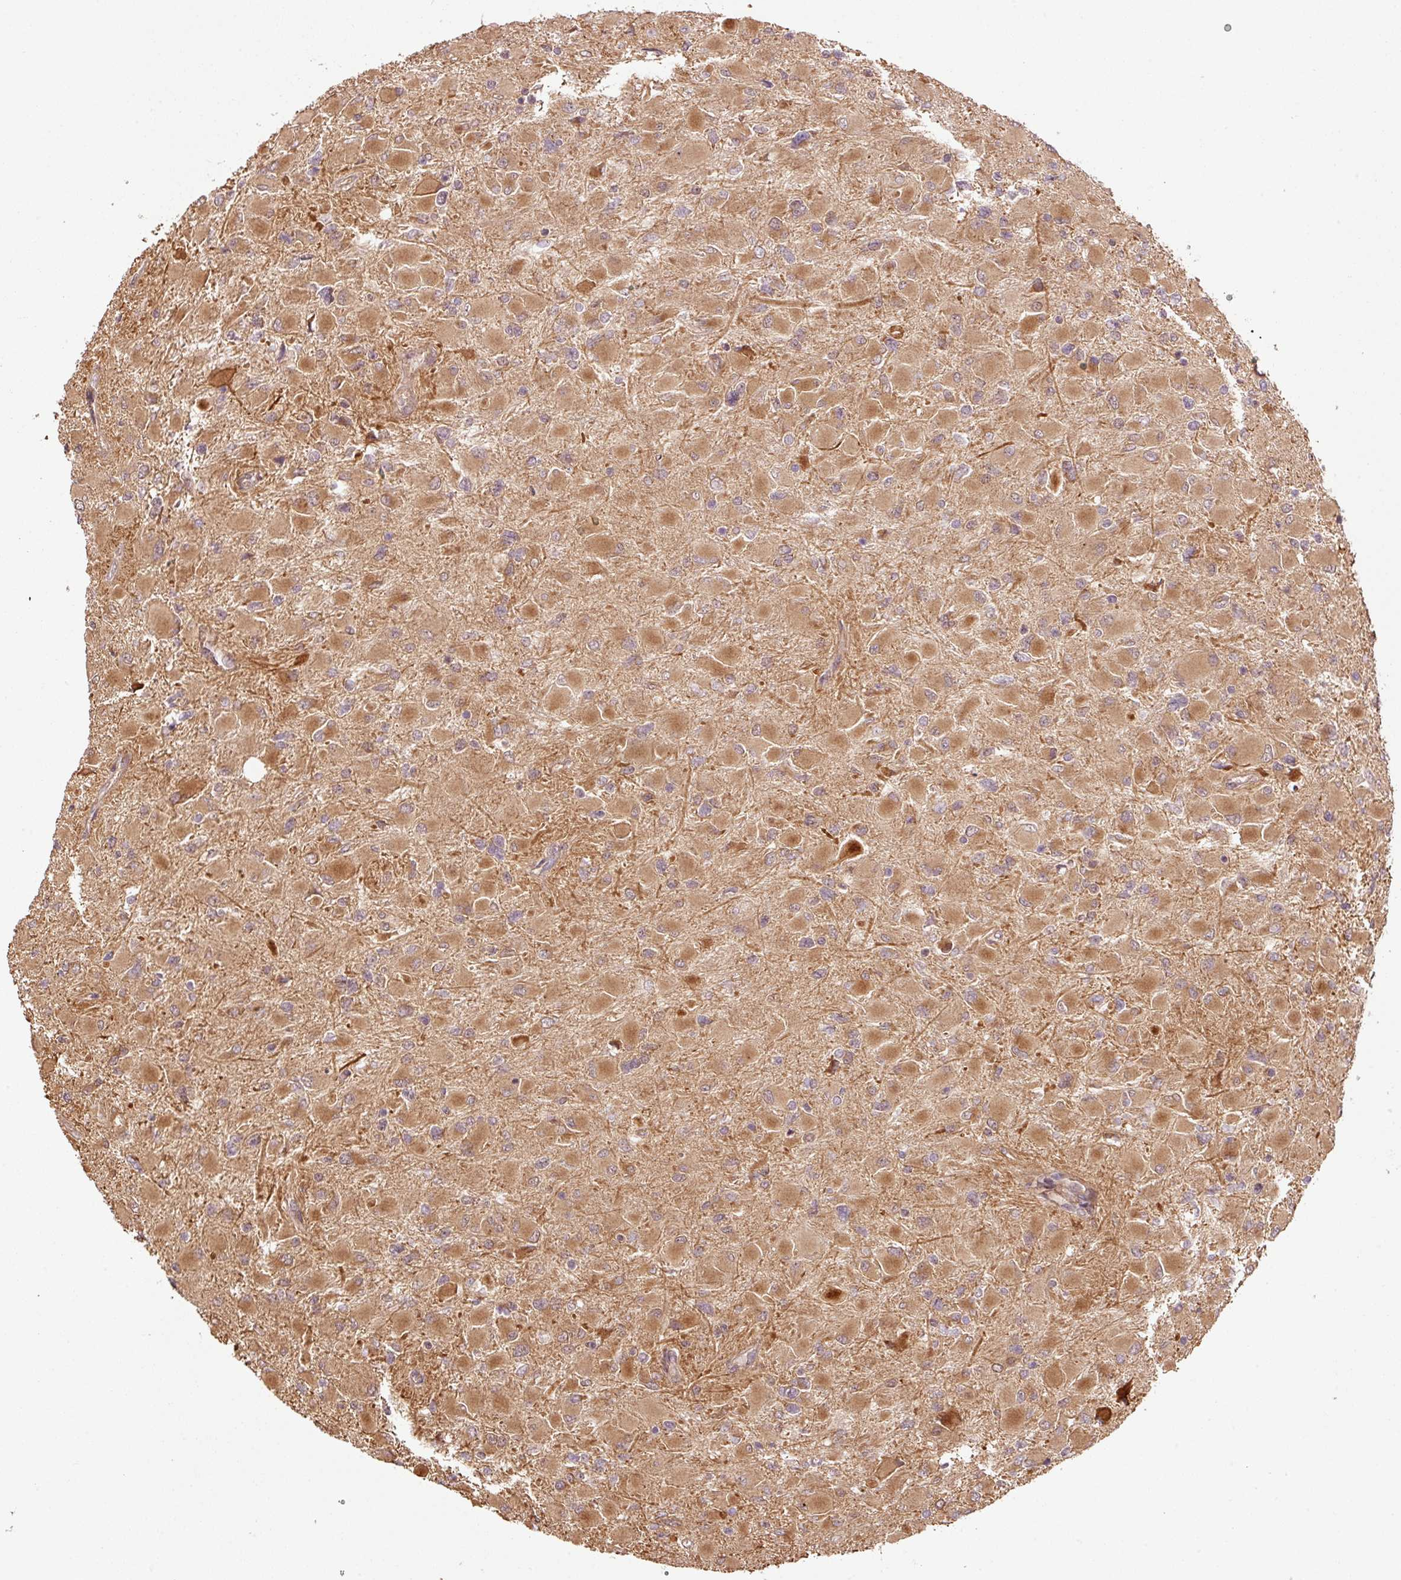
{"staining": {"intensity": "moderate", "quantity": ">75%", "location": "cytoplasmic/membranous"}, "tissue": "glioma", "cell_type": "Tumor cells", "image_type": "cancer", "snomed": [{"axis": "morphology", "description": "Glioma, malignant, High grade"}, {"axis": "topography", "description": "Cerebral cortex"}], "caption": "Glioma was stained to show a protein in brown. There is medium levels of moderate cytoplasmic/membranous staining in approximately >75% of tumor cells. Using DAB (brown) and hematoxylin (blue) stains, captured at high magnification using brightfield microscopy.", "gene": "OXER1", "patient": {"sex": "female", "age": 36}}